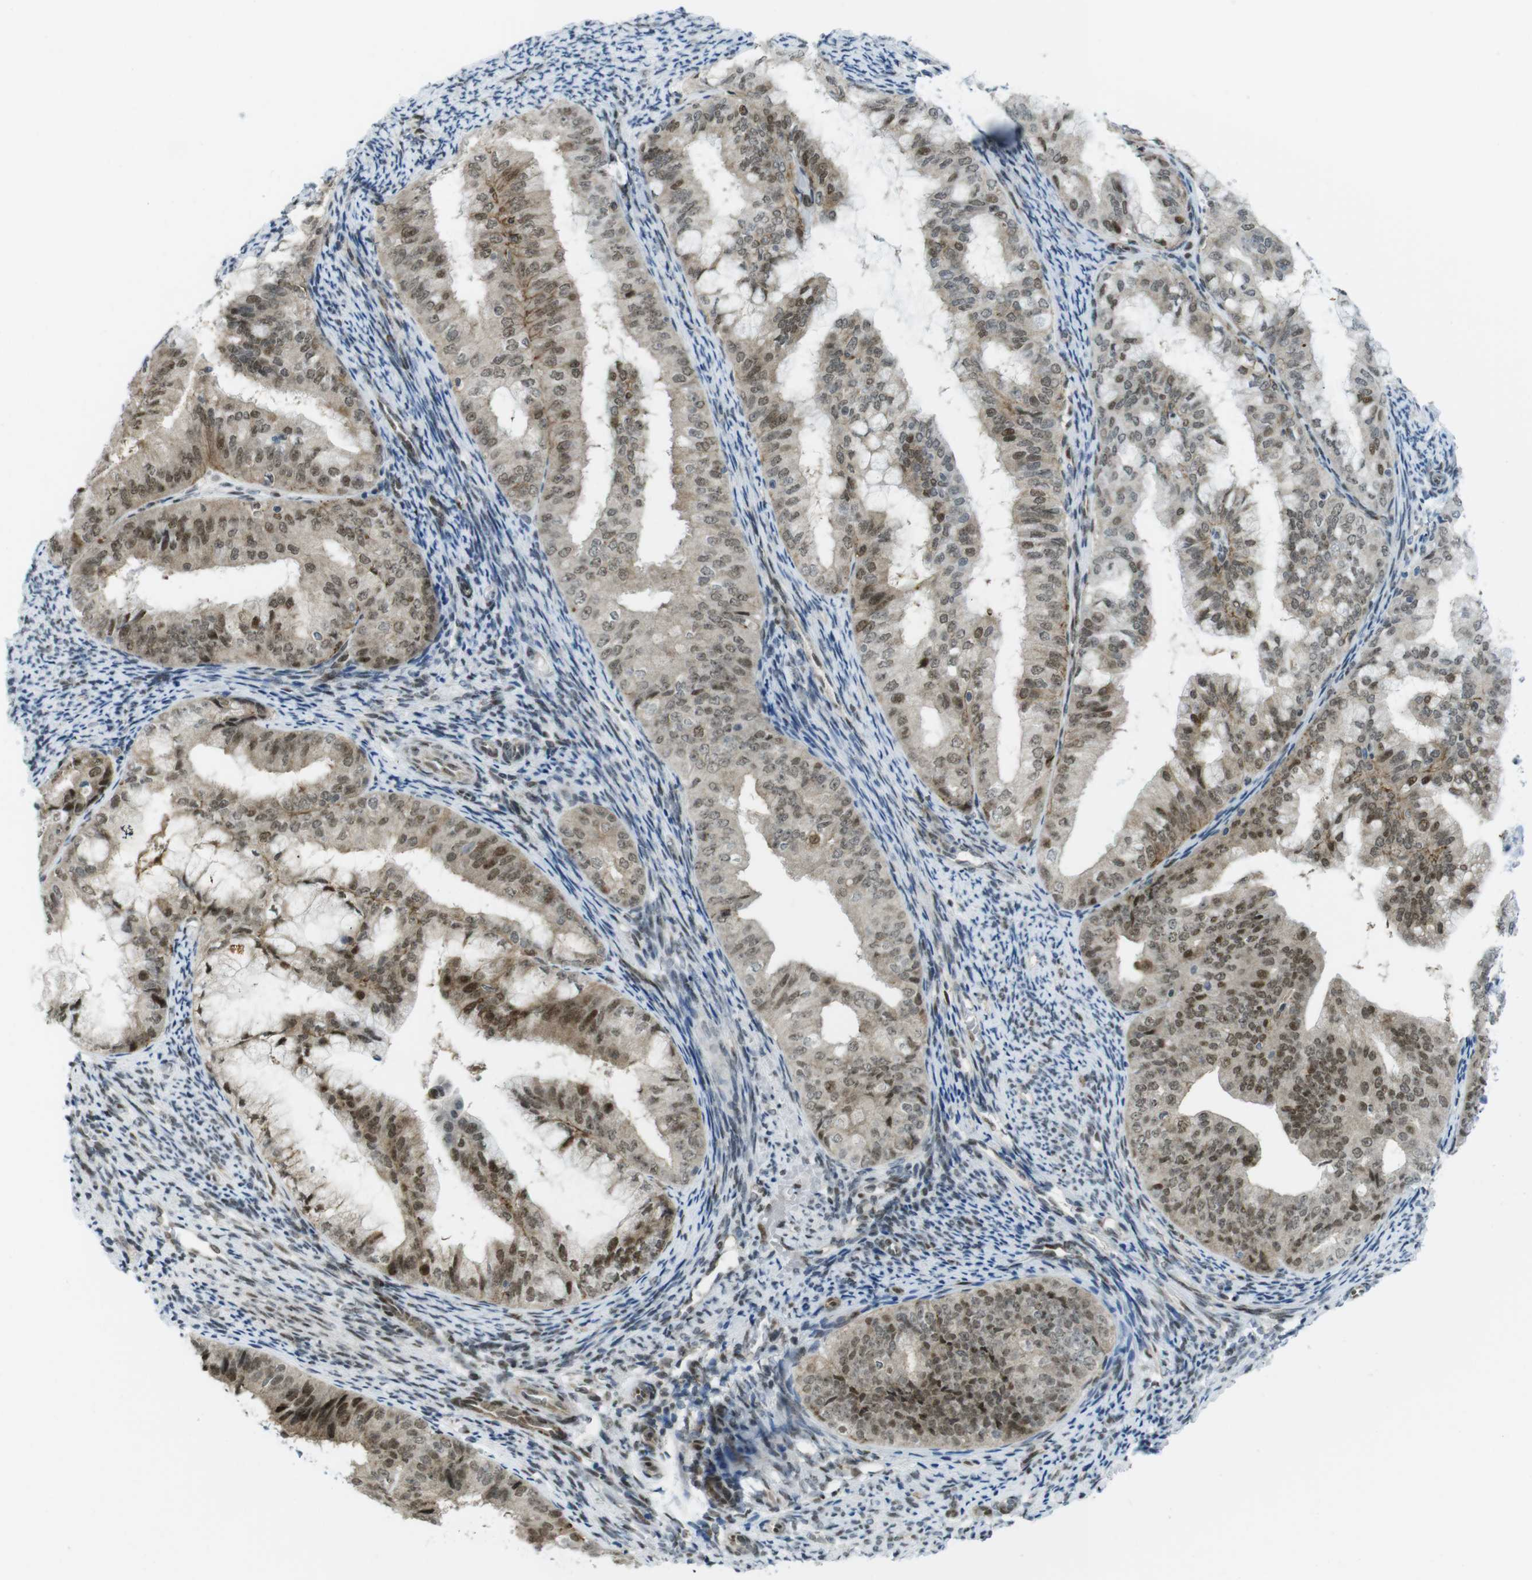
{"staining": {"intensity": "moderate", "quantity": ">75%", "location": "cytoplasmic/membranous,nuclear"}, "tissue": "endometrial cancer", "cell_type": "Tumor cells", "image_type": "cancer", "snomed": [{"axis": "morphology", "description": "Adenocarcinoma, NOS"}, {"axis": "topography", "description": "Endometrium"}], "caption": "A histopathology image of human adenocarcinoma (endometrial) stained for a protein reveals moderate cytoplasmic/membranous and nuclear brown staining in tumor cells.", "gene": "UBB", "patient": {"sex": "female", "age": 63}}